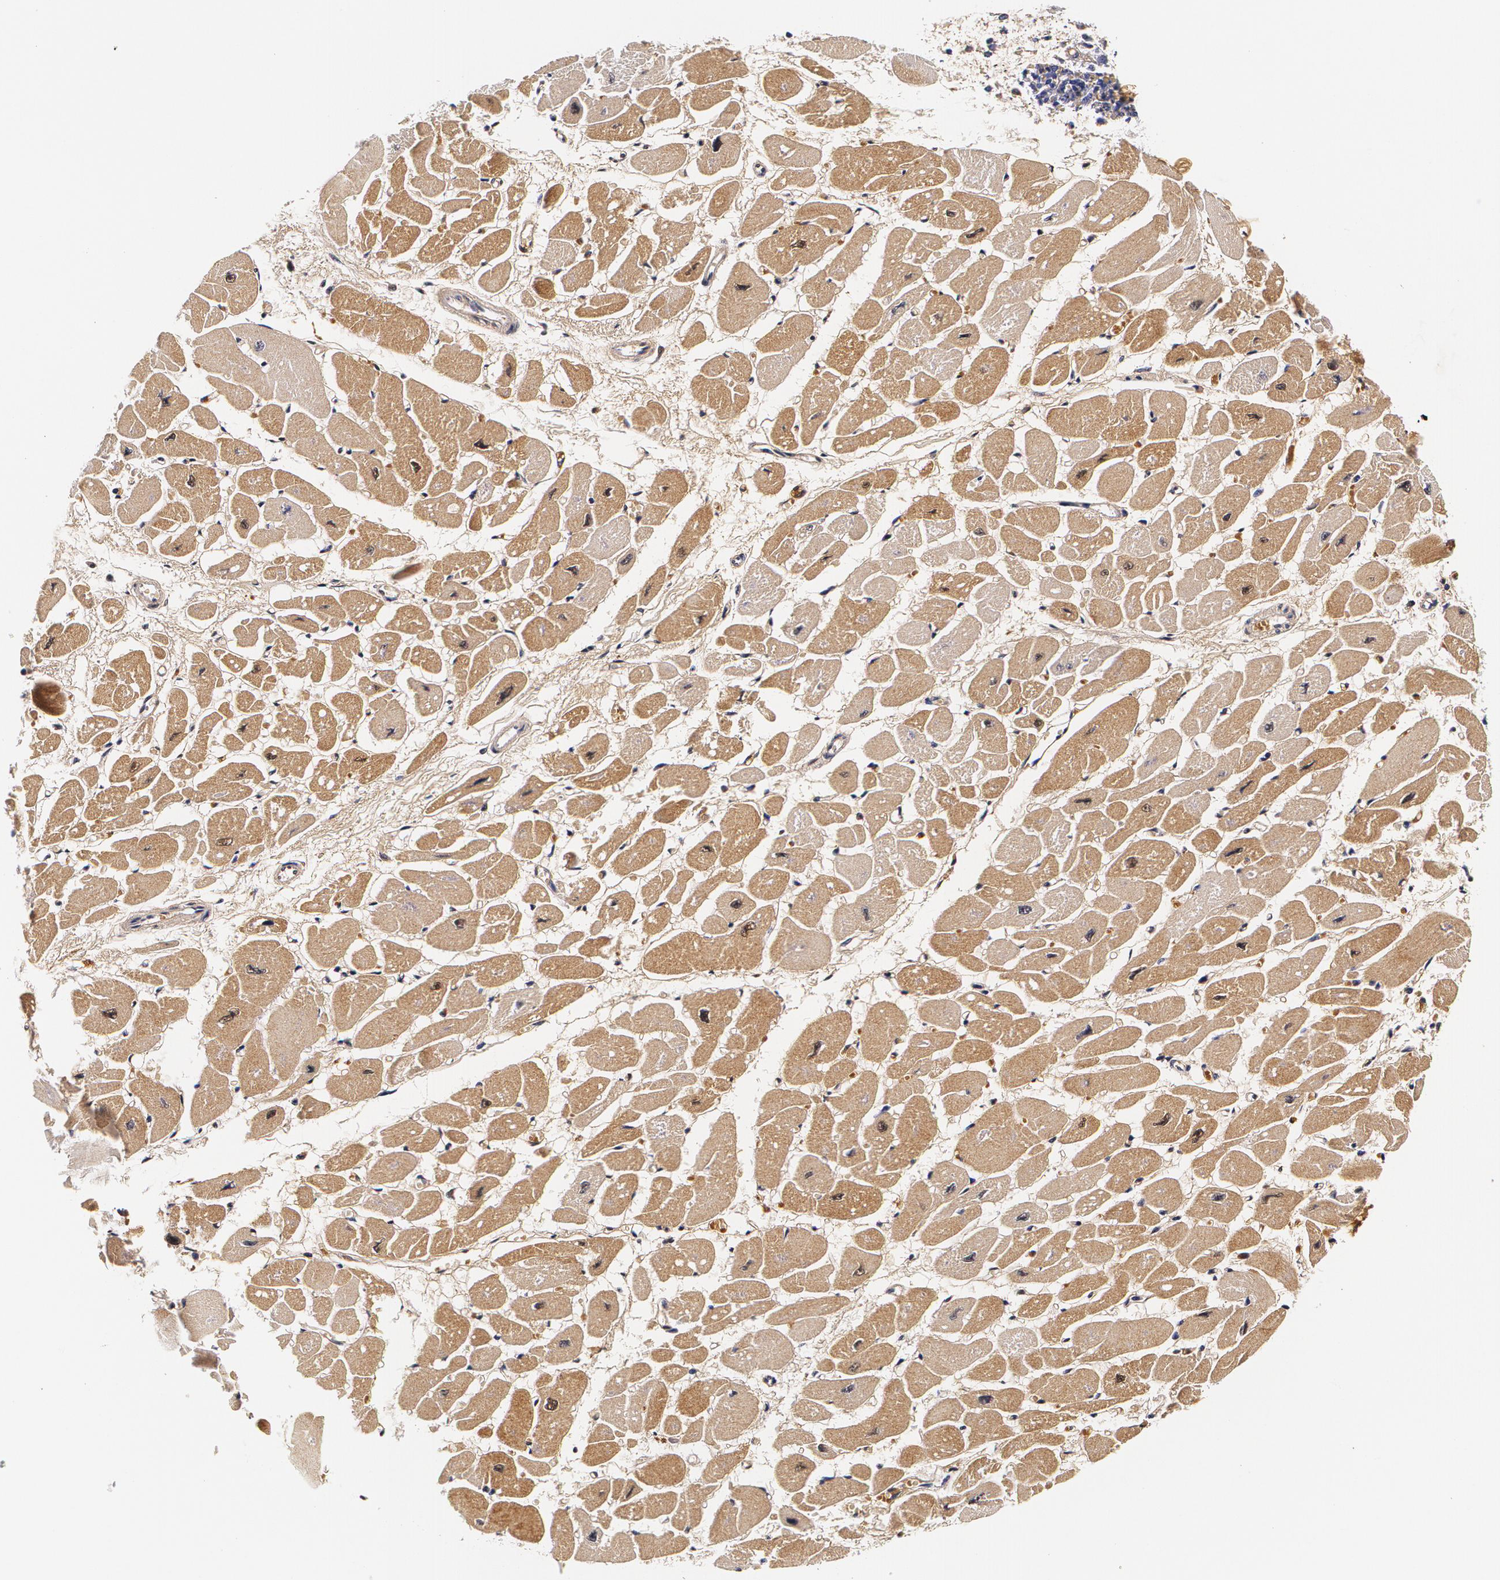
{"staining": {"intensity": "weak", "quantity": ">75%", "location": "cytoplasmic/membranous"}, "tissue": "heart muscle", "cell_type": "Cardiomyocytes", "image_type": "normal", "snomed": [{"axis": "morphology", "description": "Normal tissue, NOS"}, {"axis": "topography", "description": "Heart"}], "caption": "Immunohistochemical staining of normal heart muscle displays >75% levels of weak cytoplasmic/membranous protein expression in approximately >75% of cardiomyocytes. The staining was performed using DAB to visualize the protein expression in brown, while the nuclei were stained in blue with hematoxylin (Magnification: 20x).", "gene": "TTR", "patient": {"sex": "female", "age": 54}}